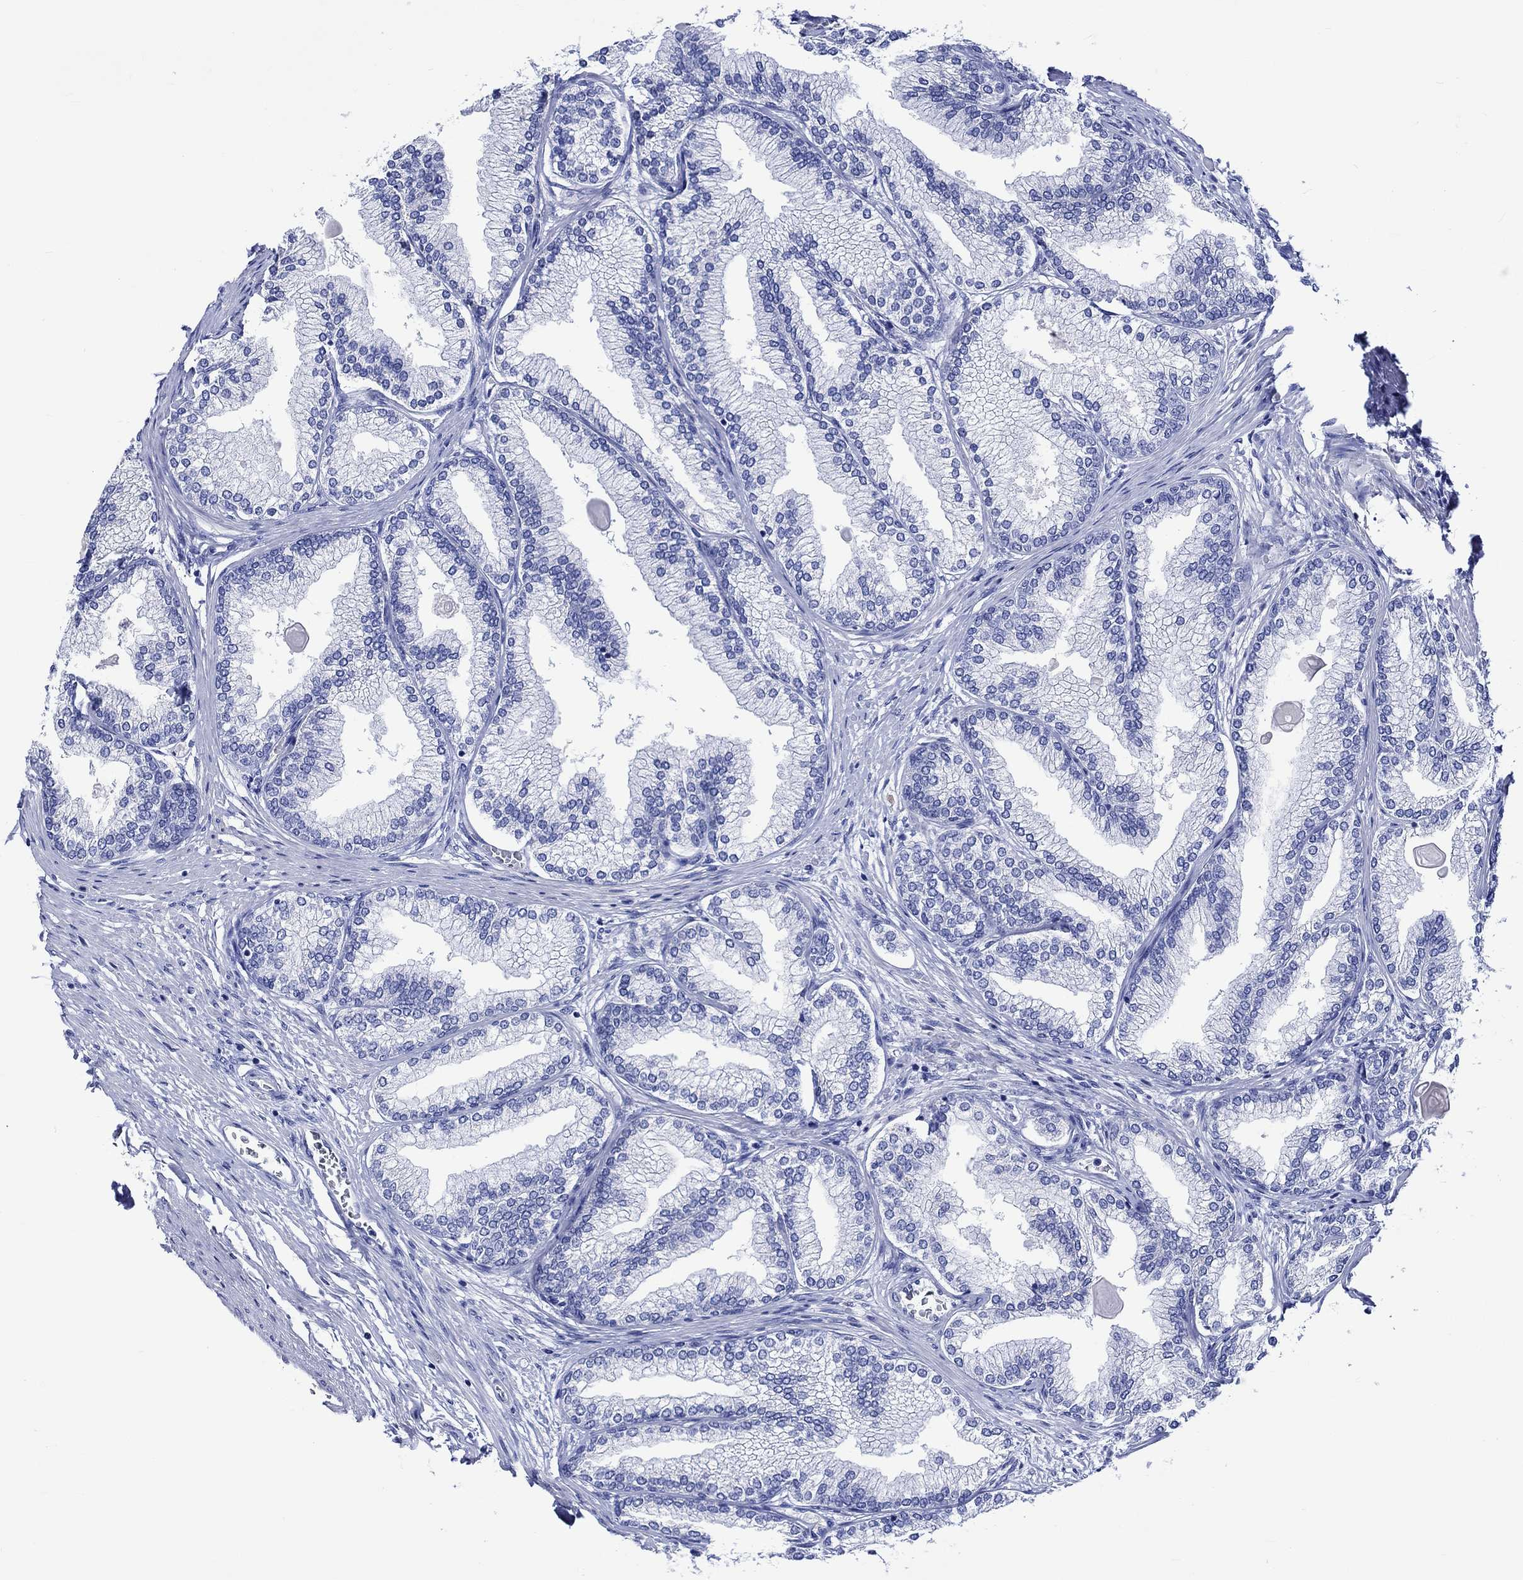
{"staining": {"intensity": "negative", "quantity": "none", "location": "none"}, "tissue": "prostate", "cell_type": "Glandular cells", "image_type": "normal", "snomed": [{"axis": "morphology", "description": "Normal tissue, NOS"}, {"axis": "topography", "description": "Prostate"}], "caption": "Glandular cells show no significant staining in benign prostate.", "gene": "HARBI1", "patient": {"sex": "male", "age": 72}}